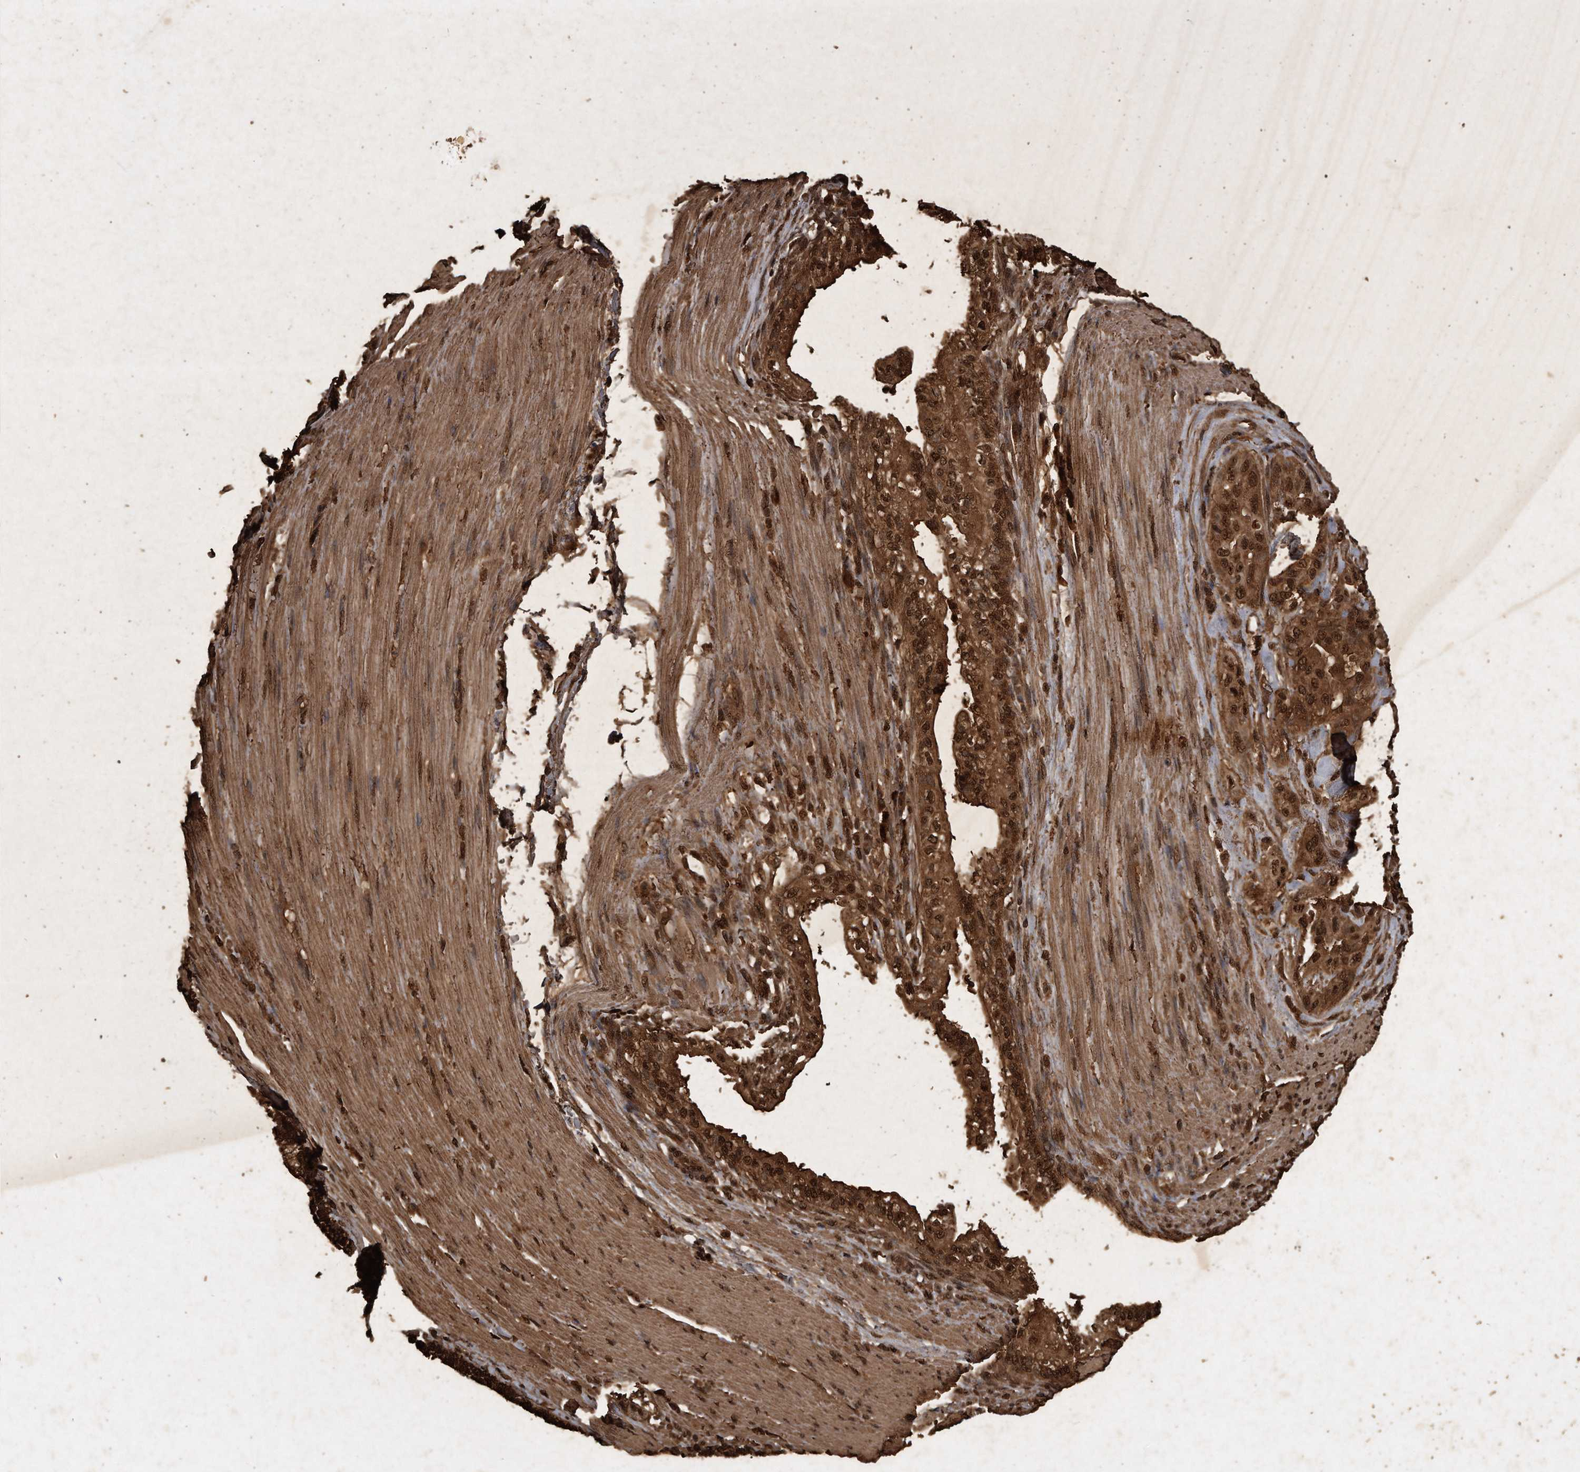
{"staining": {"intensity": "strong", "quantity": ">75%", "location": "cytoplasmic/membranous,nuclear"}, "tissue": "pancreatic cancer", "cell_type": "Tumor cells", "image_type": "cancer", "snomed": [{"axis": "morphology", "description": "Normal tissue, NOS"}, {"axis": "topography", "description": "Pancreas"}], "caption": "The micrograph shows a brown stain indicating the presence of a protein in the cytoplasmic/membranous and nuclear of tumor cells in pancreatic cancer.", "gene": "CFLAR", "patient": {"sex": "male", "age": 42}}